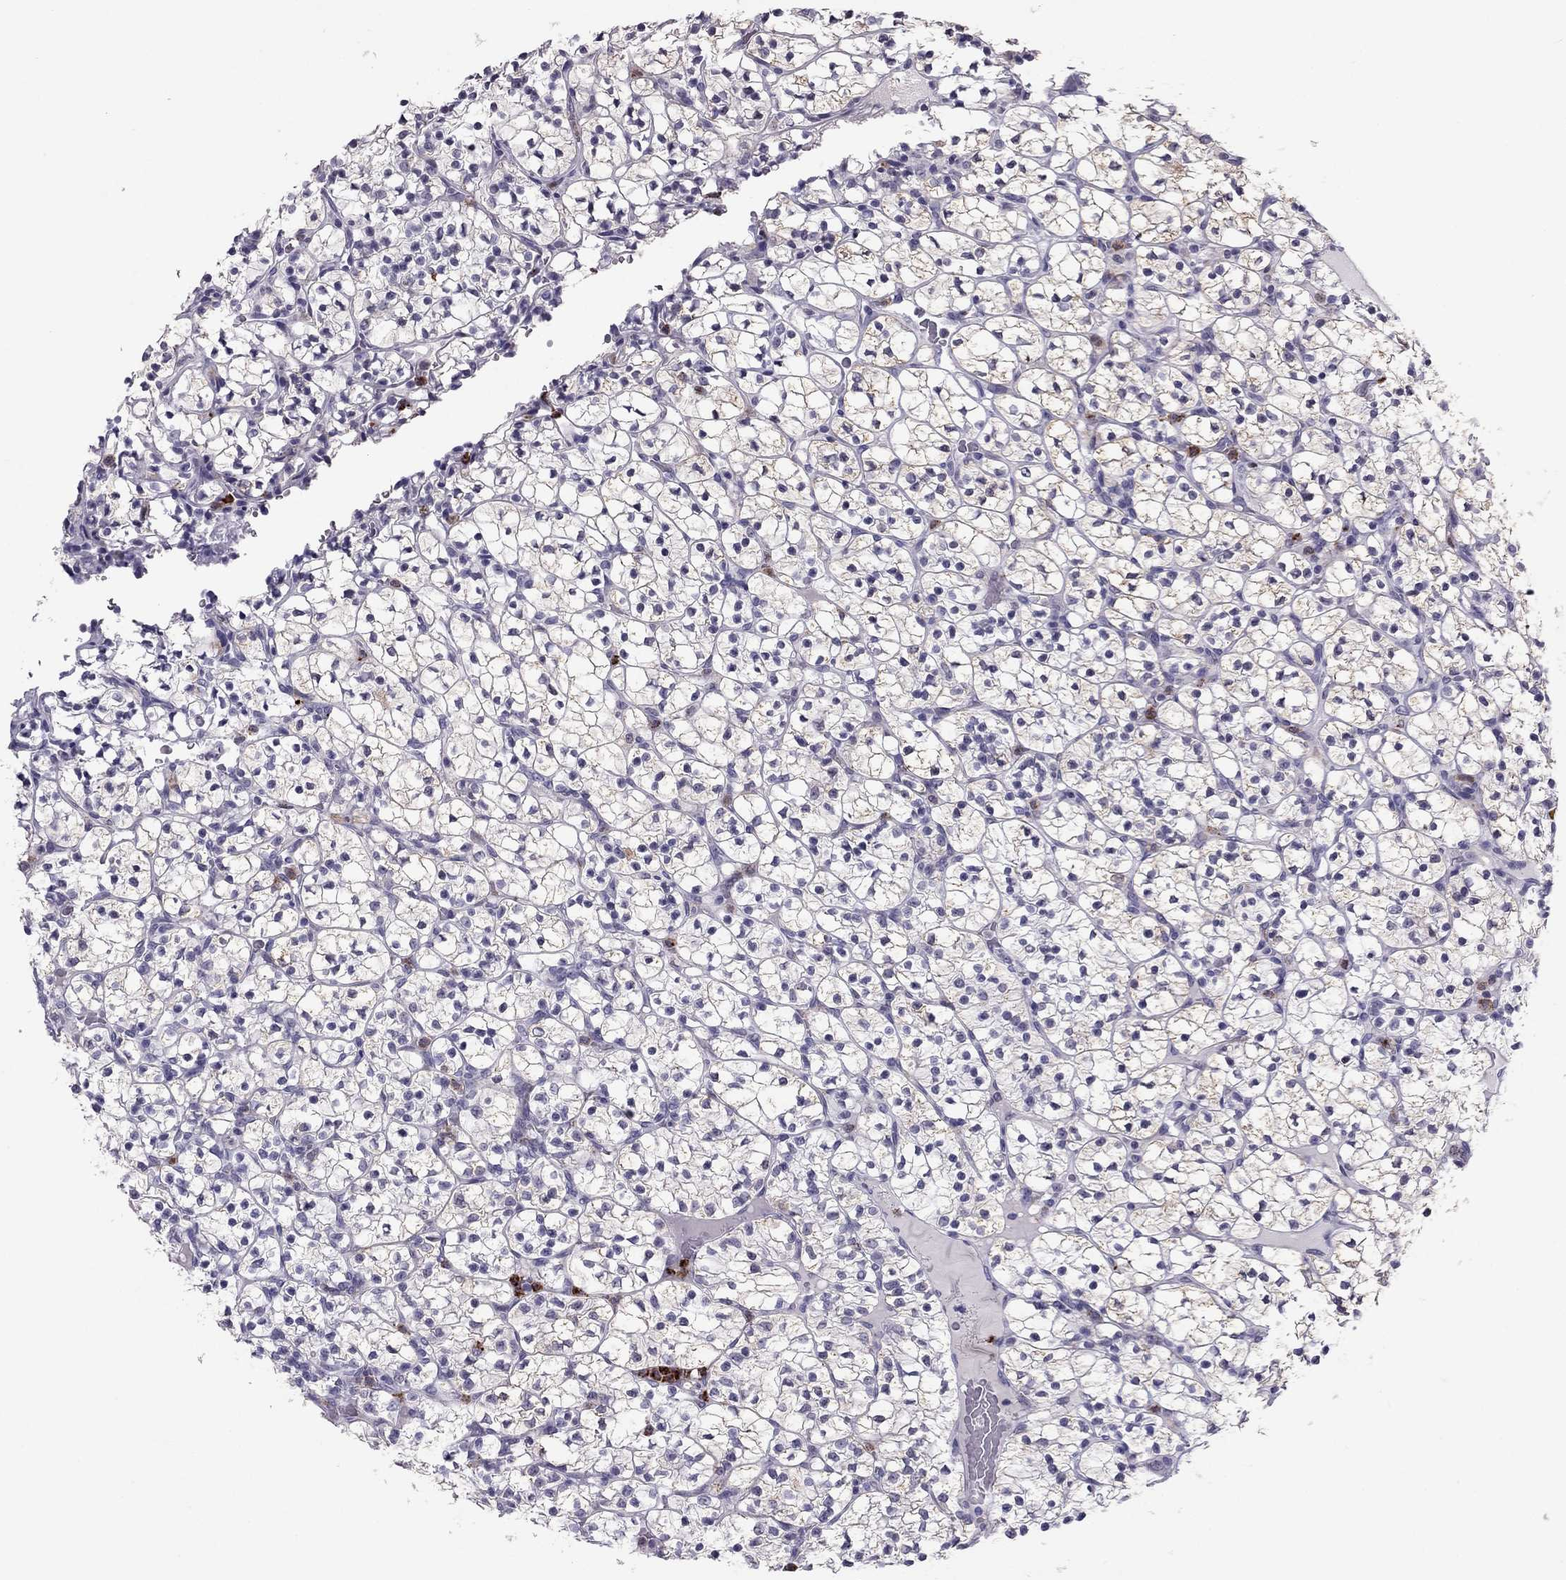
{"staining": {"intensity": "weak", "quantity": "25%-75%", "location": "cytoplasmic/membranous"}, "tissue": "renal cancer", "cell_type": "Tumor cells", "image_type": "cancer", "snomed": [{"axis": "morphology", "description": "Adenocarcinoma, NOS"}, {"axis": "topography", "description": "Kidney"}], "caption": "Human adenocarcinoma (renal) stained with a brown dye exhibits weak cytoplasmic/membranous positive positivity in about 25%-75% of tumor cells.", "gene": "CCL27", "patient": {"sex": "female", "age": 89}}